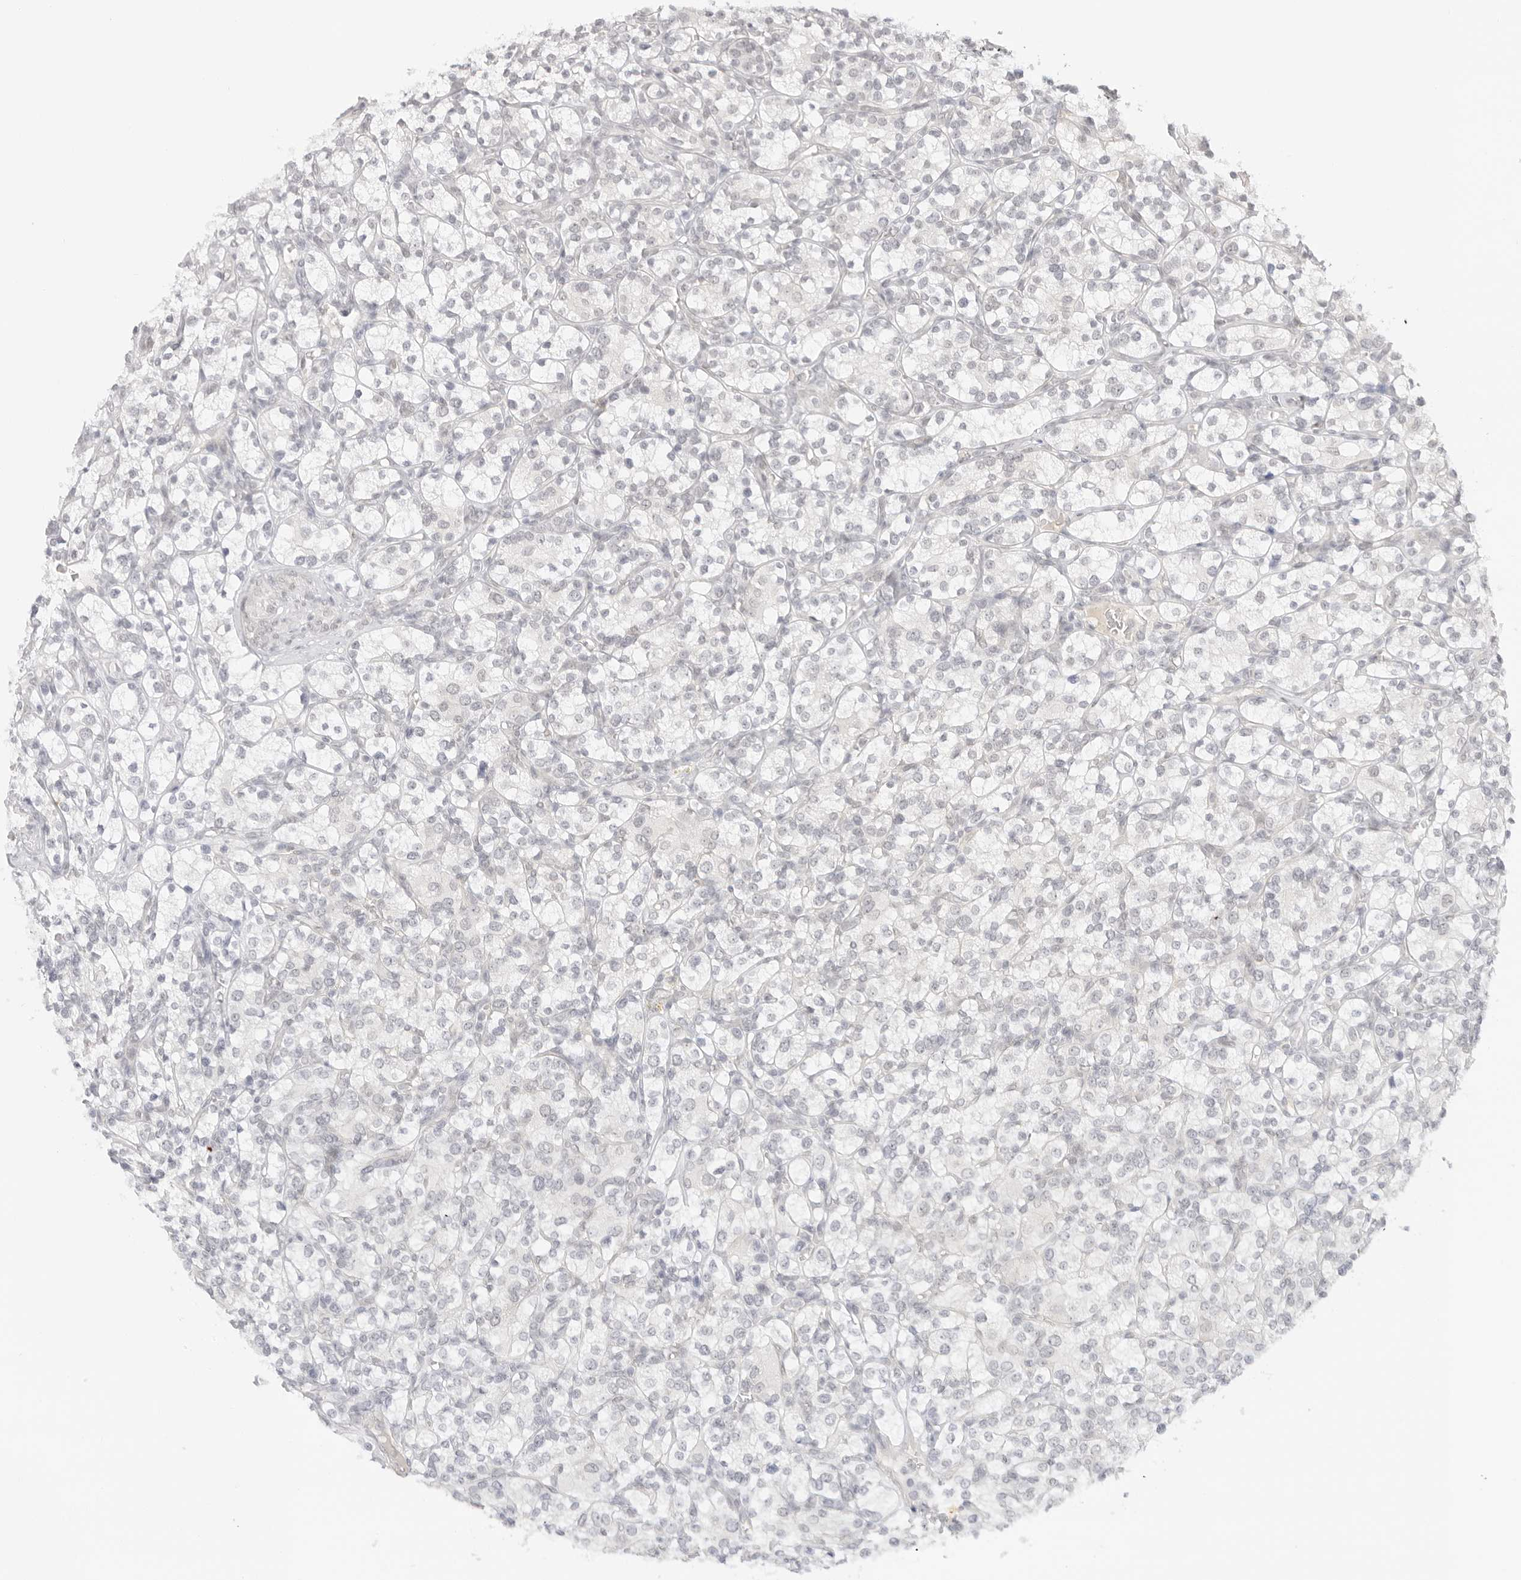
{"staining": {"intensity": "negative", "quantity": "none", "location": "none"}, "tissue": "renal cancer", "cell_type": "Tumor cells", "image_type": "cancer", "snomed": [{"axis": "morphology", "description": "Adenocarcinoma, NOS"}, {"axis": "topography", "description": "Kidney"}], "caption": "This is an IHC histopathology image of human adenocarcinoma (renal). There is no expression in tumor cells.", "gene": "MED18", "patient": {"sex": "male", "age": 77}}